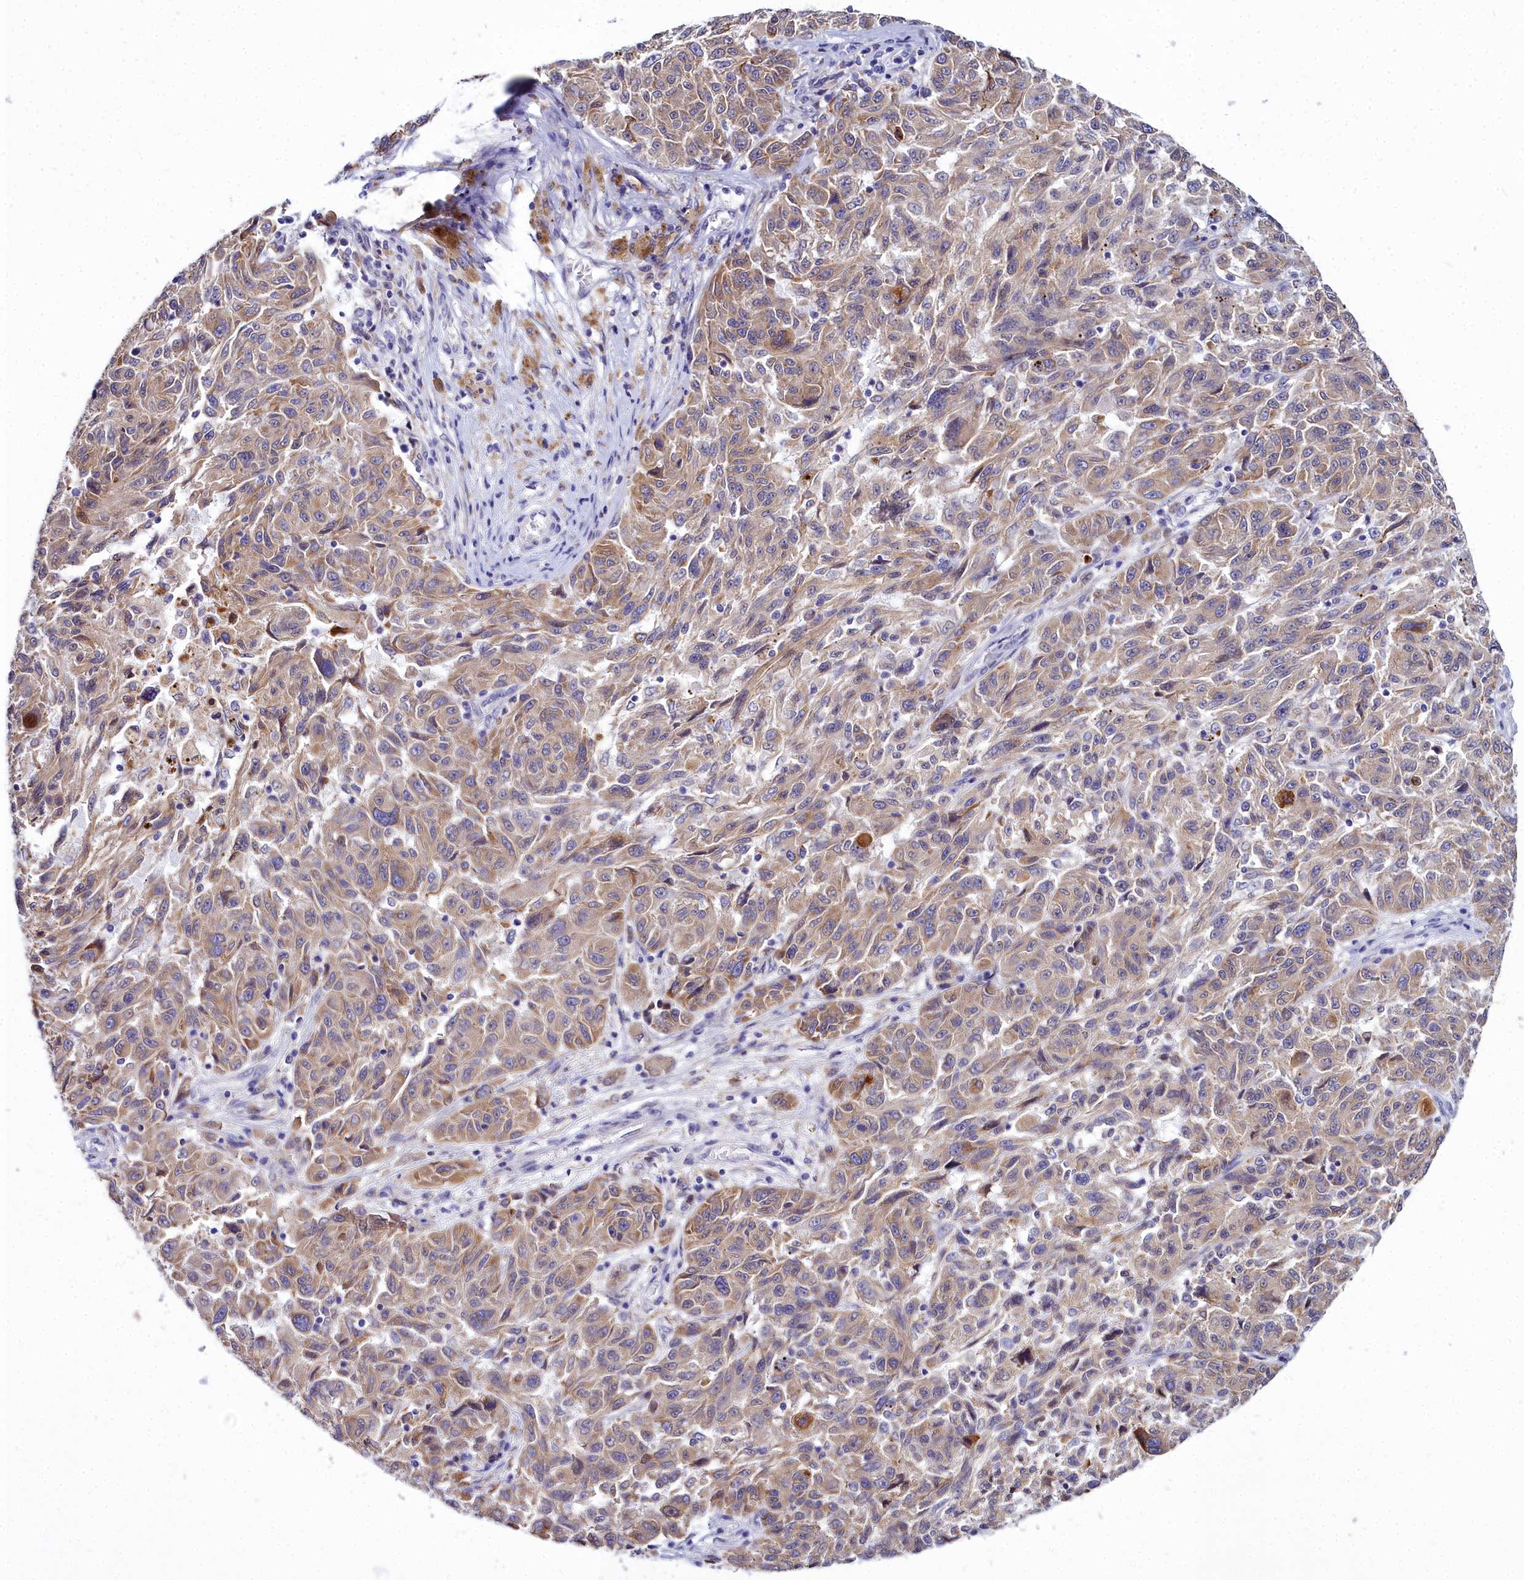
{"staining": {"intensity": "weak", "quantity": ">75%", "location": "cytoplasmic/membranous"}, "tissue": "melanoma", "cell_type": "Tumor cells", "image_type": "cancer", "snomed": [{"axis": "morphology", "description": "Malignant melanoma, NOS"}, {"axis": "topography", "description": "Skin"}], "caption": "Weak cytoplasmic/membranous expression is seen in approximately >75% of tumor cells in malignant melanoma.", "gene": "ELAPOR2", "patient": {"sex": "male", "age": 53}}